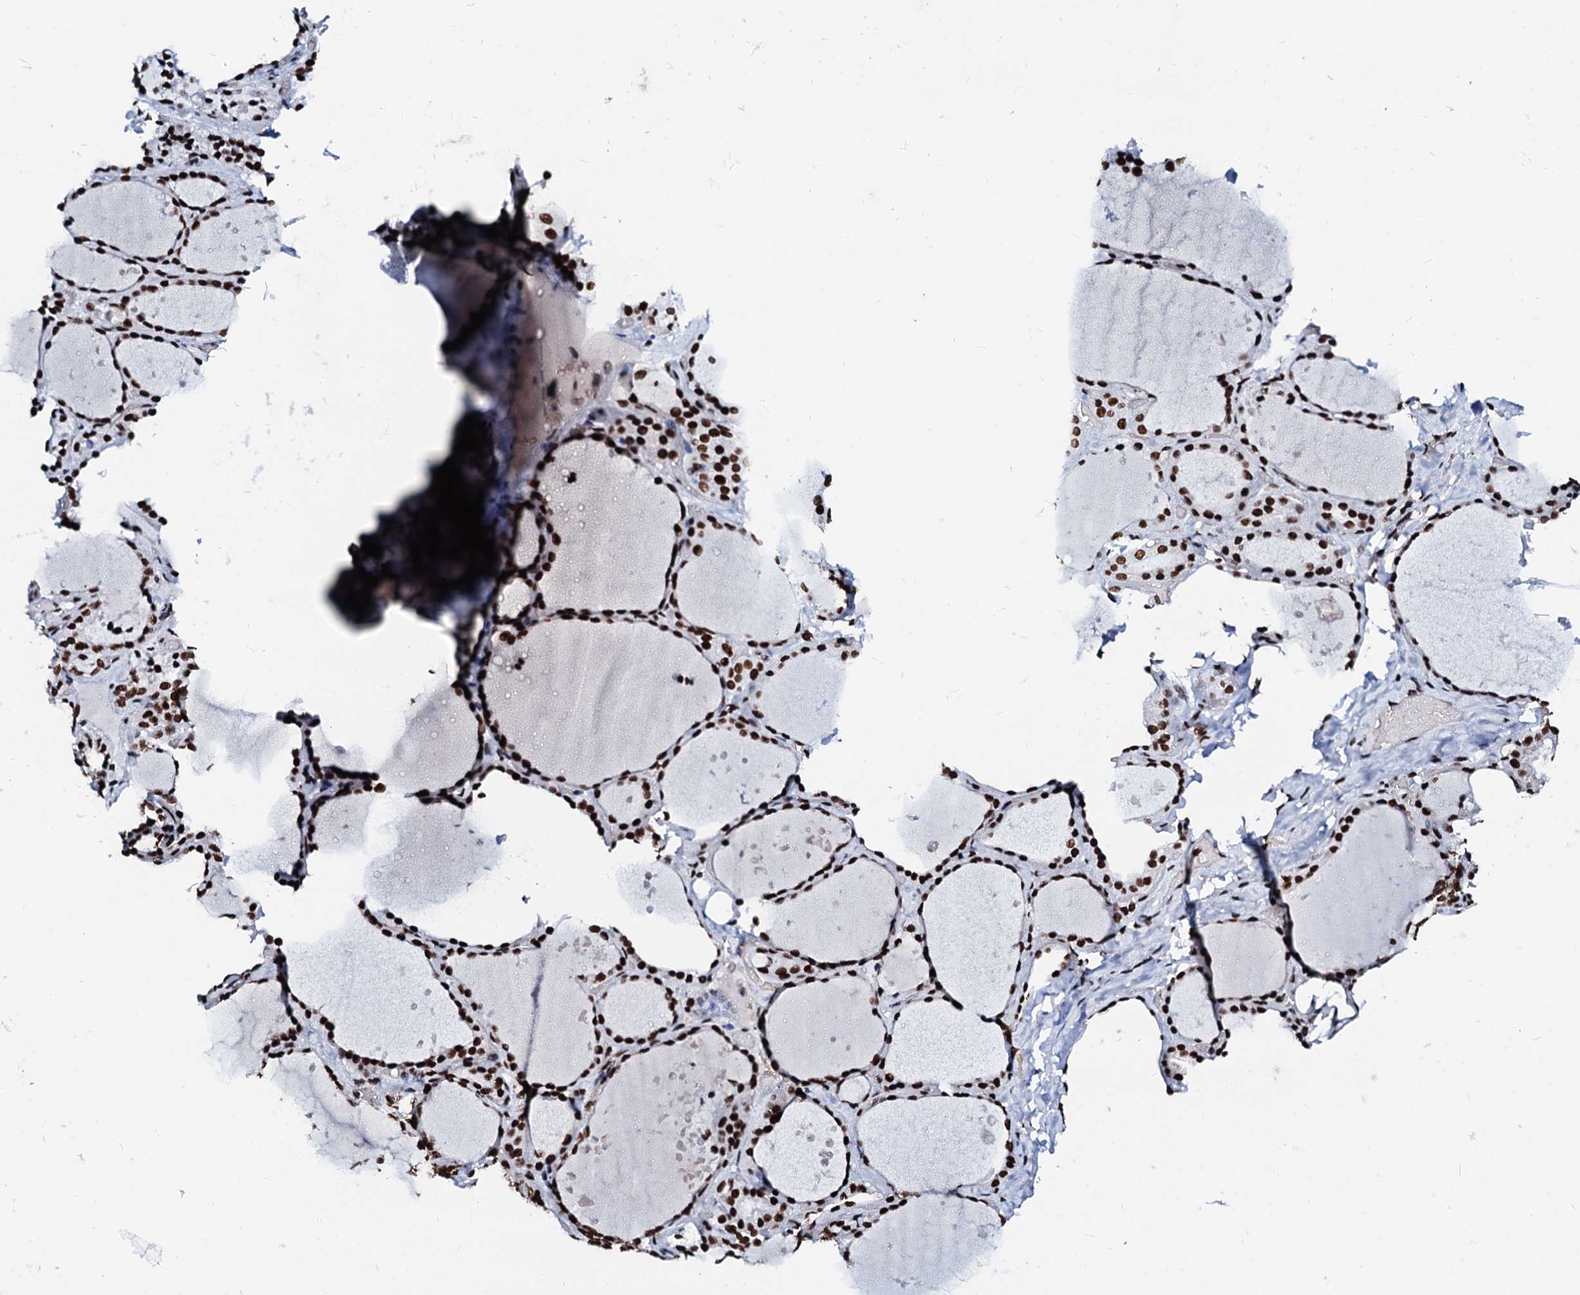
{"staining": {"intensity": "strong", "quantity": ">75%", "location": "nuclear"}, "tissue": "thyroid gland", "cell_type": "Glandular cells", "image_type": "normal", "snomed": [{"axis": "morphology", "description": "Normal tissue, NOS"}, {"axis": "topography", "description": "Thyroid gland"}], "caption": "Immunohistochemical staining of unremarkable human thyroid gland shows >75% levels of strong nuclear protein expression in about >75% of glandular cells.", "gene": "RALY", "patient": {"sex": "female", "age": 44}}